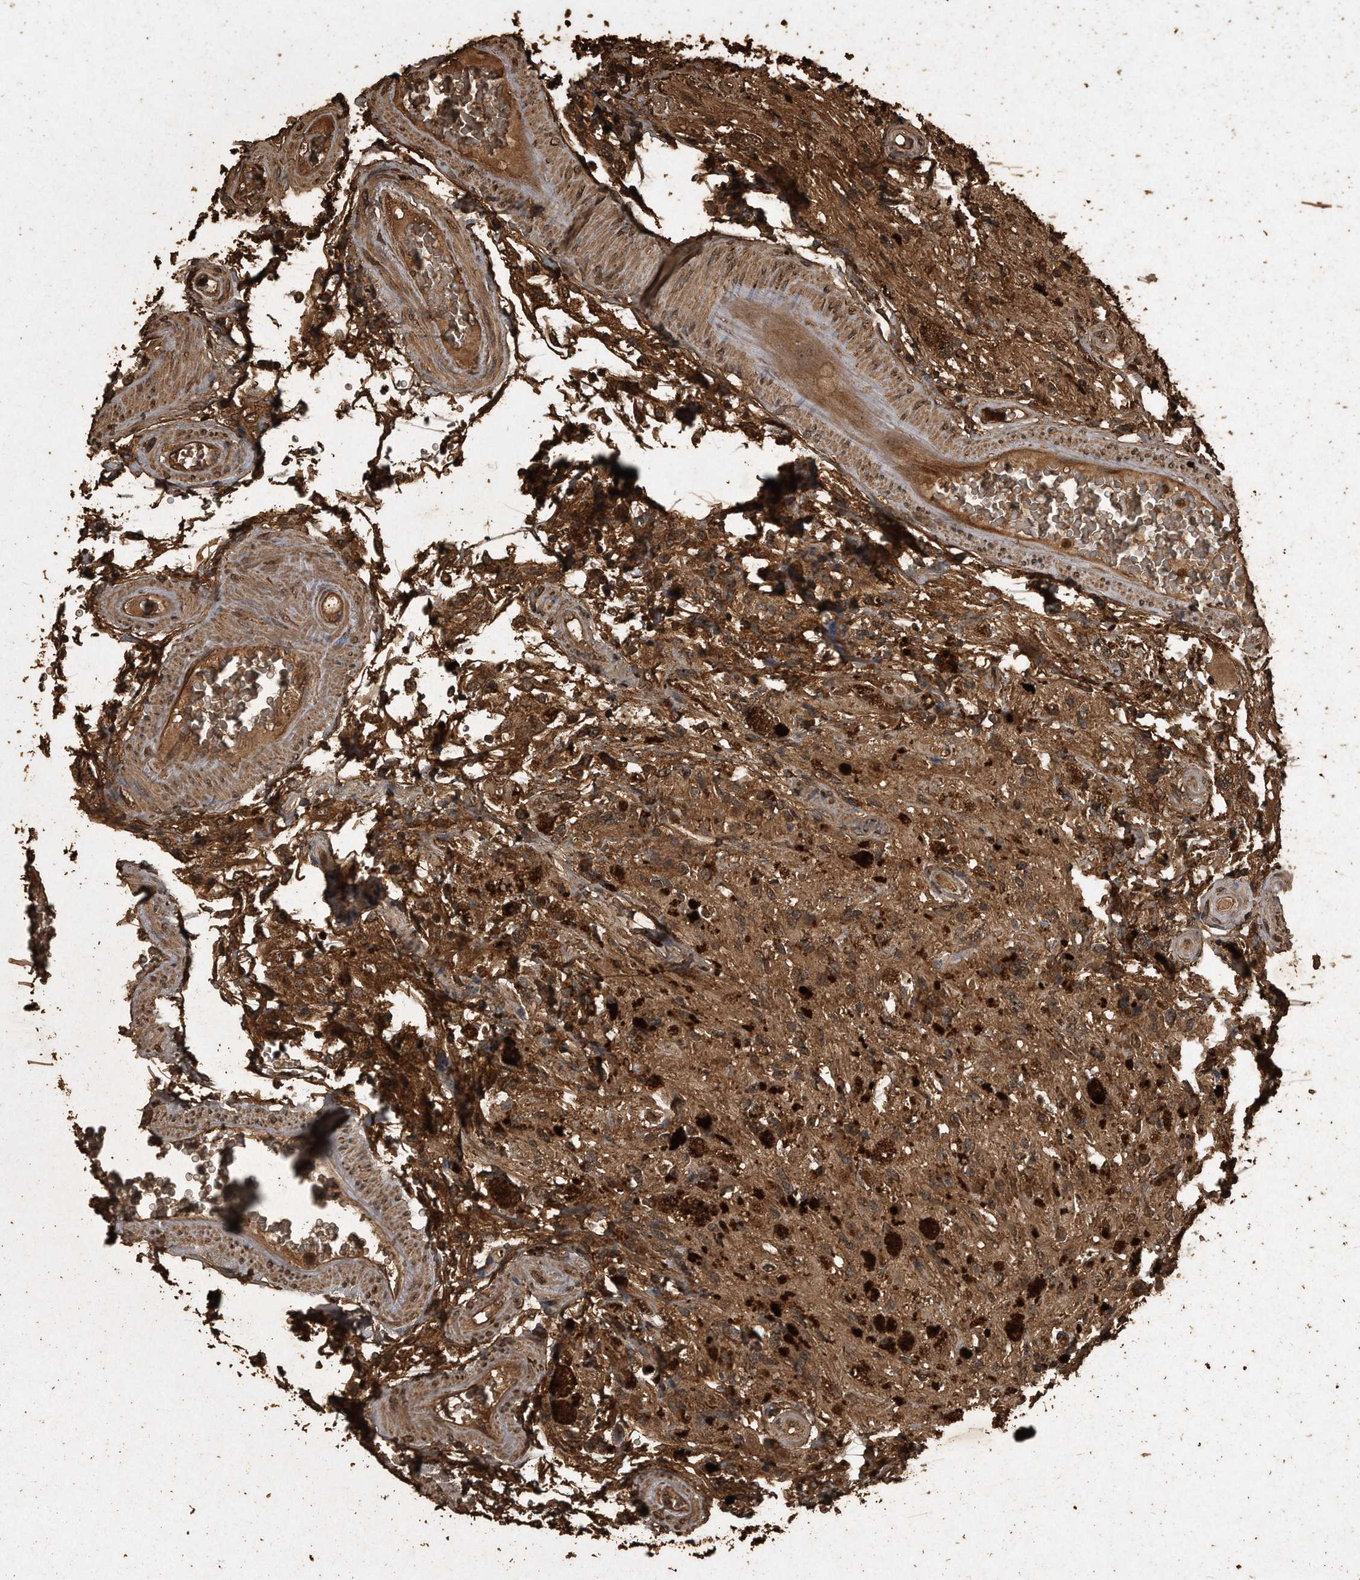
{"staining": {"intensity": "moderate", "quantity": "25%-75%", "location": "cytoplasmic/membranous,nuclear"}, "tissue": "glioma", "cell_type": "Tumor cells", "image_type": "cancer", "snomed": [{"axis": "morphology", "description": "Glioma, malignant, High grade"}, {"axis": "topography", "description": "Brain"}], "caption": "Tumor cells demonstrate medium levels of moderate cytoplasmic/membranous and nuclear positivity in about 25%-75% of cells in human malignant high-grade glioma.", "gene": "CFLAR", "patient": {"sex": "male", "age": 33}}